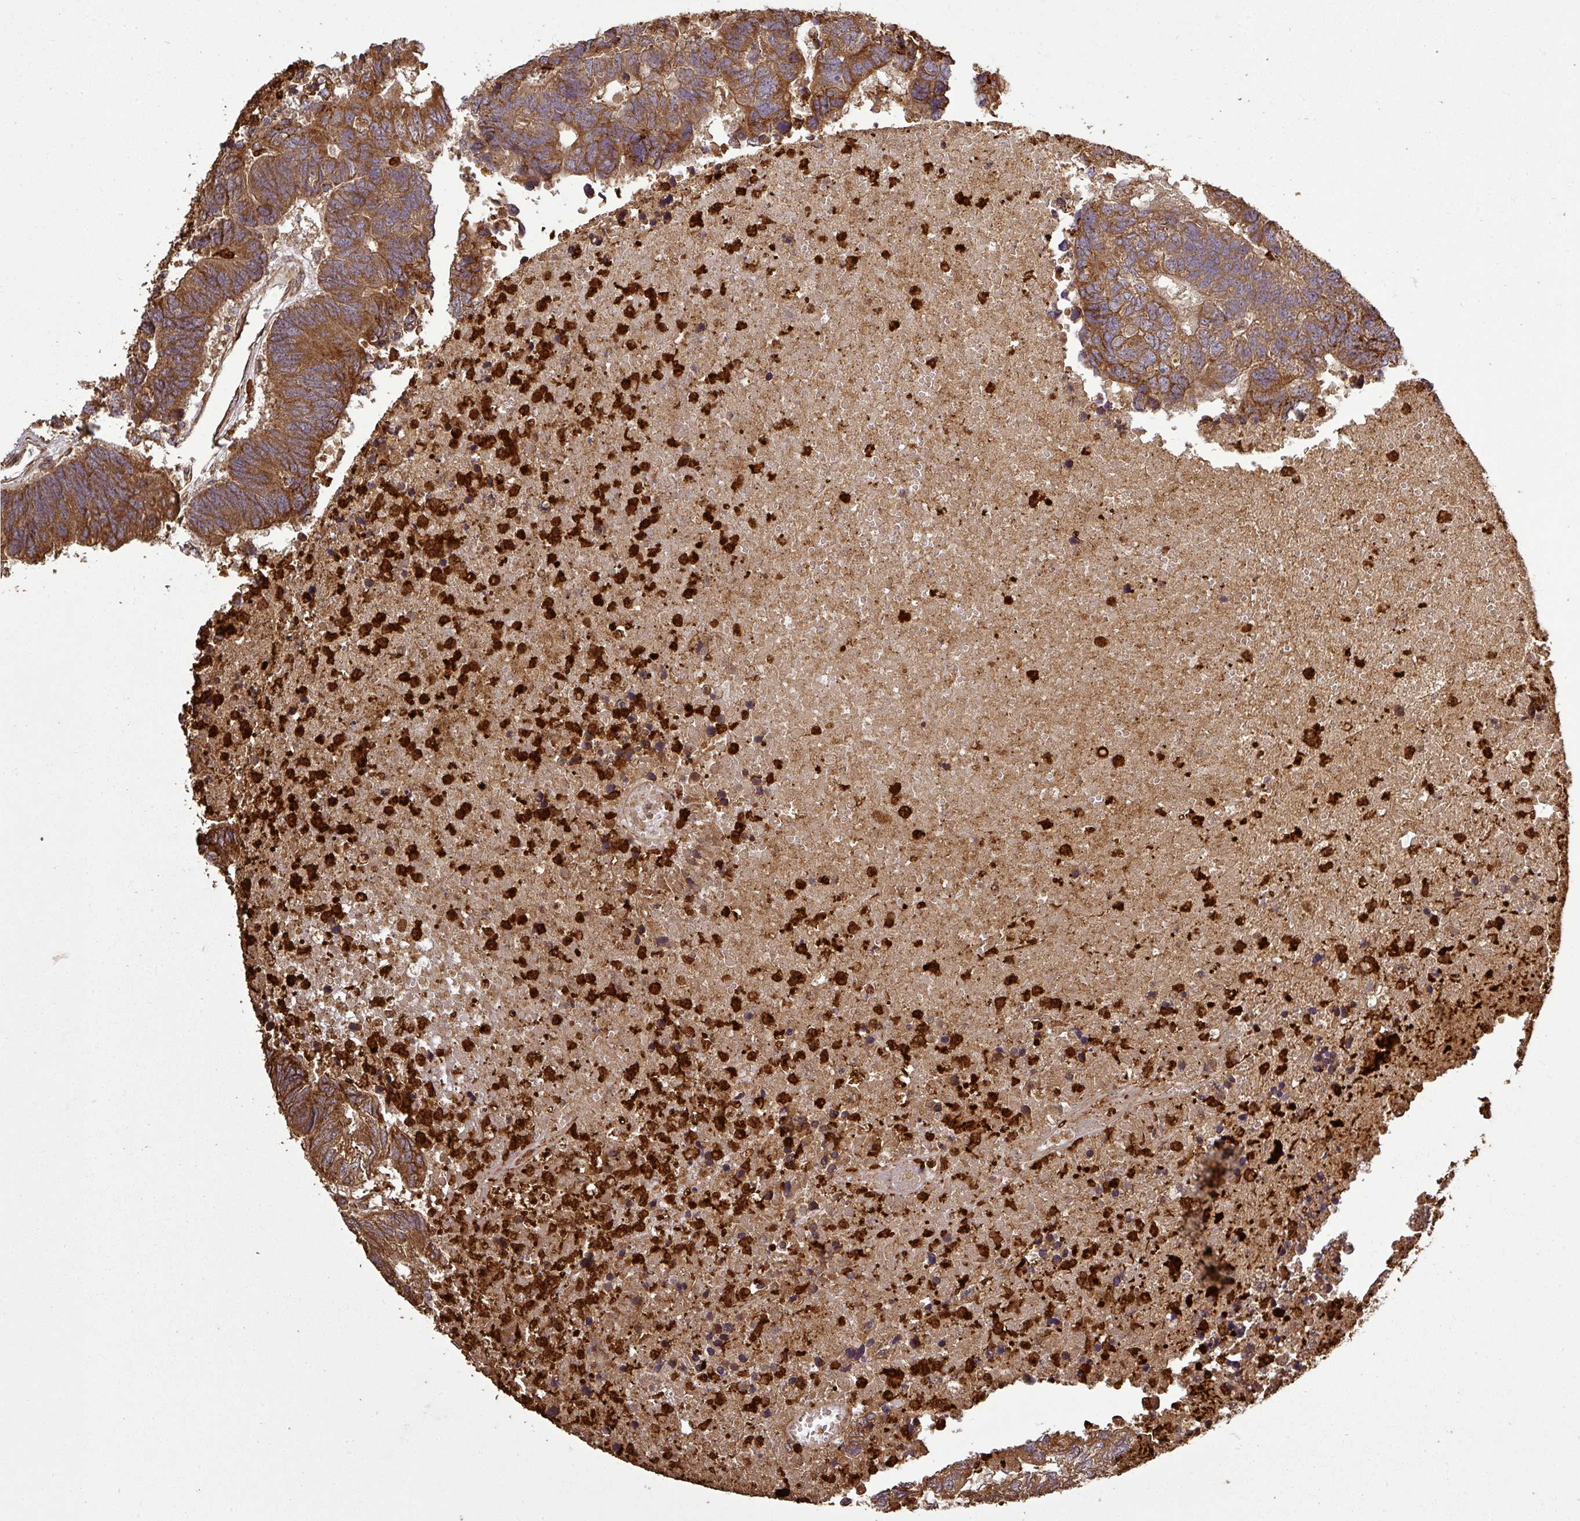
{"staining": {"intensity": "moderate", "quantity": ">75%", "location": "cytoplasmic/membranous"}, "tissue": "colorectal cancer", "cell_type": "Tumor cells", "image_type": "cancer", "snomed": [{"axis": "morphology", "description": "Adenocarcinoma, NOS"}, {"axis": "topography", "description": "Colon"}], "caption": "Adenocarcinoma (colorectal) stained with DAB immunohistochemistry (IHC) demonstrates medium levels of moderate cytoplasmic/membranous positivity in approximately >75% of tumor cells. (Brightfield microscopy of DAB IHC at high magnification).", "gene": "PLEKHM1", "patient": {"sex": "female", "age": 48}}